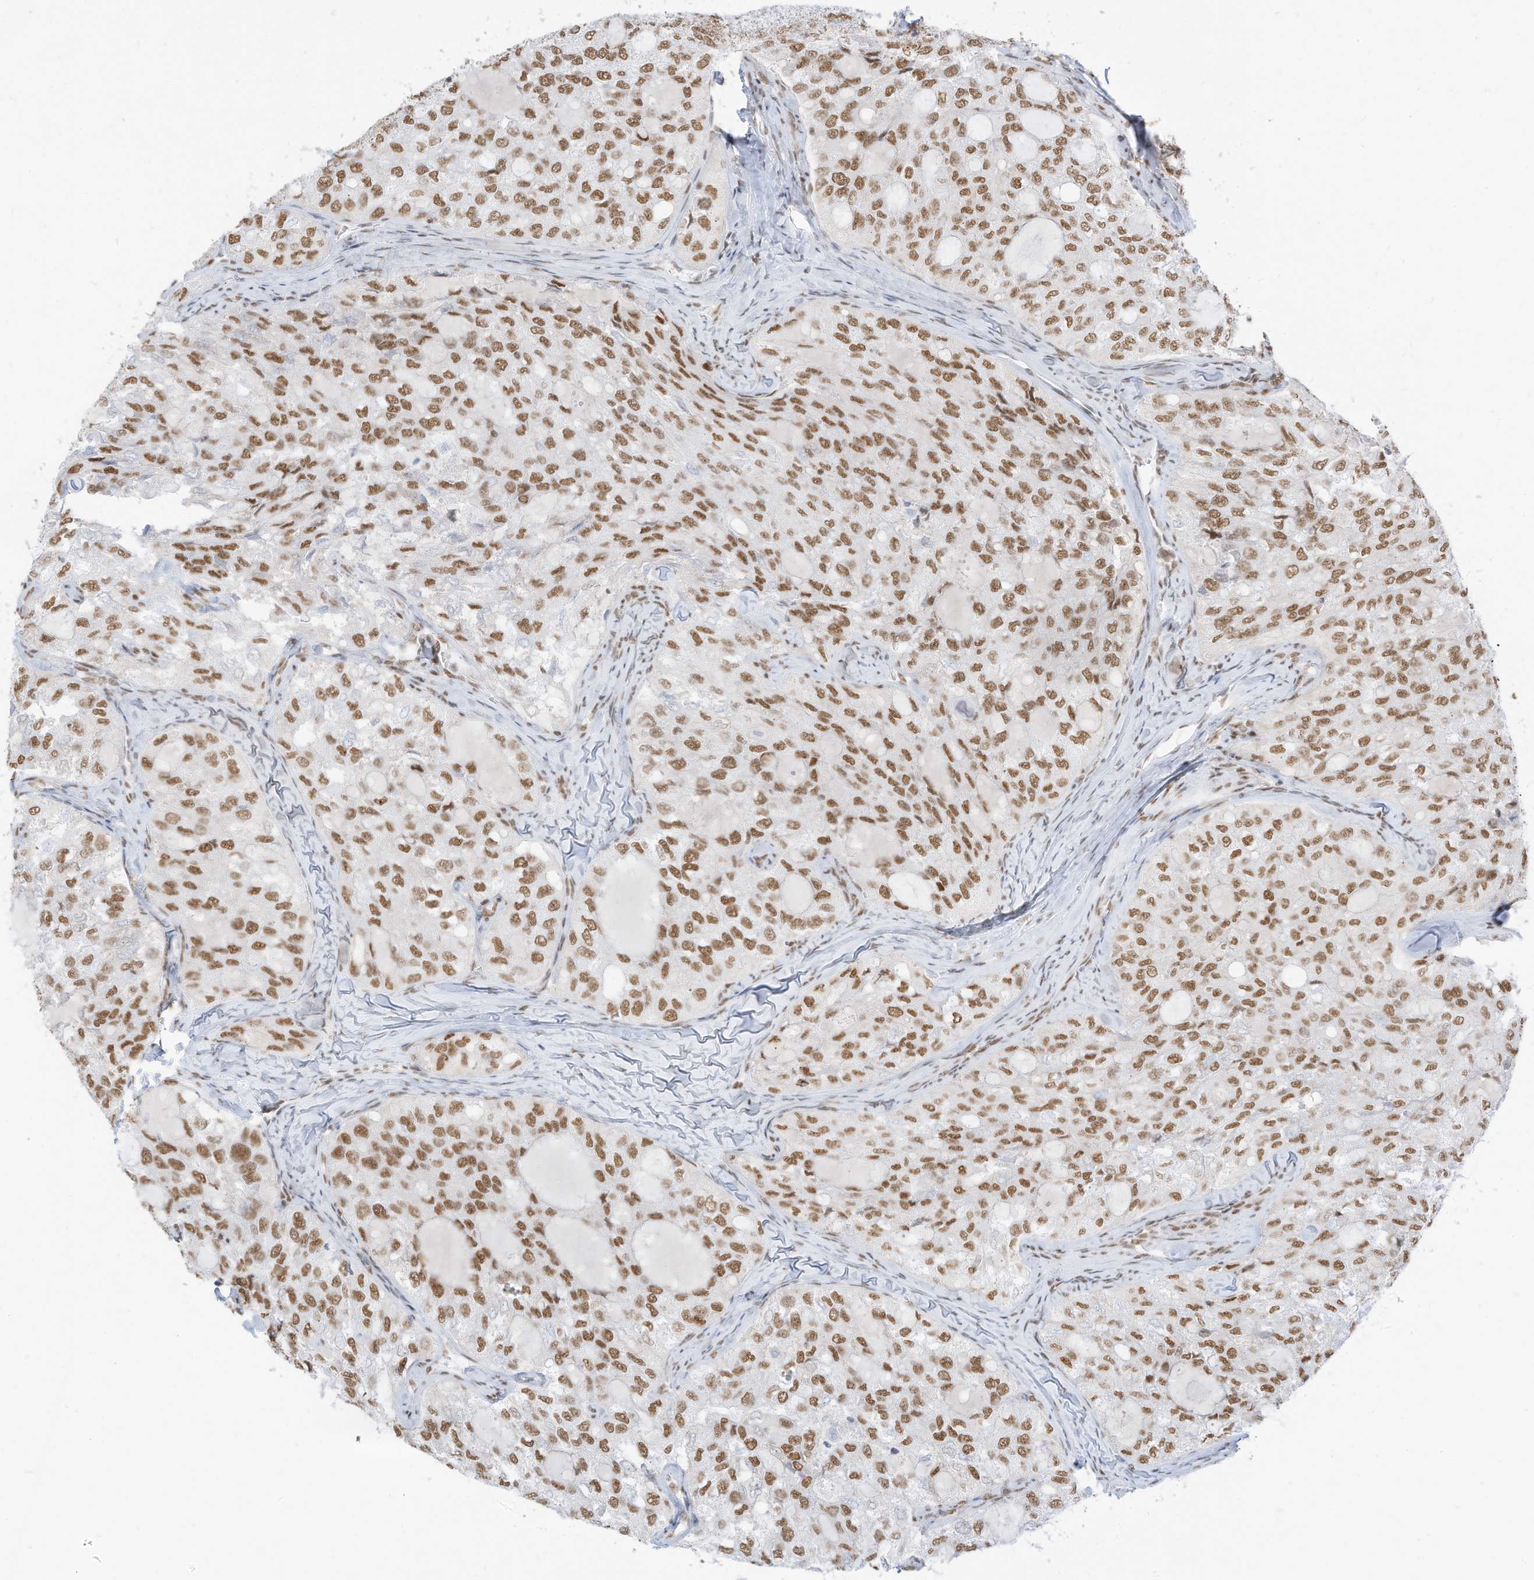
{"staining": {"intensity": "moderate", "quantity": ">75%", "location": "nuclear"}, "tissue": "thyroid cancer", "cell_type": "Tumor cells", "image_type": "cancer", "snomed": [{"axis": "morphology", "description": "Follicular adenoma carcinoma, NOS"}, {"axis": "topography", "description": "Thyroid gland"}], "caption": "Moderate nuclear protein positivity is identified in approximately >75% of tumor cells in thyroid cancer. Using DAB (brown) and hematoxylin (blue) stains, captured at high magnification using brightfield microscopy.", "gene": "SMARCA2", "patient": {"sex": "male", "age": 75}}